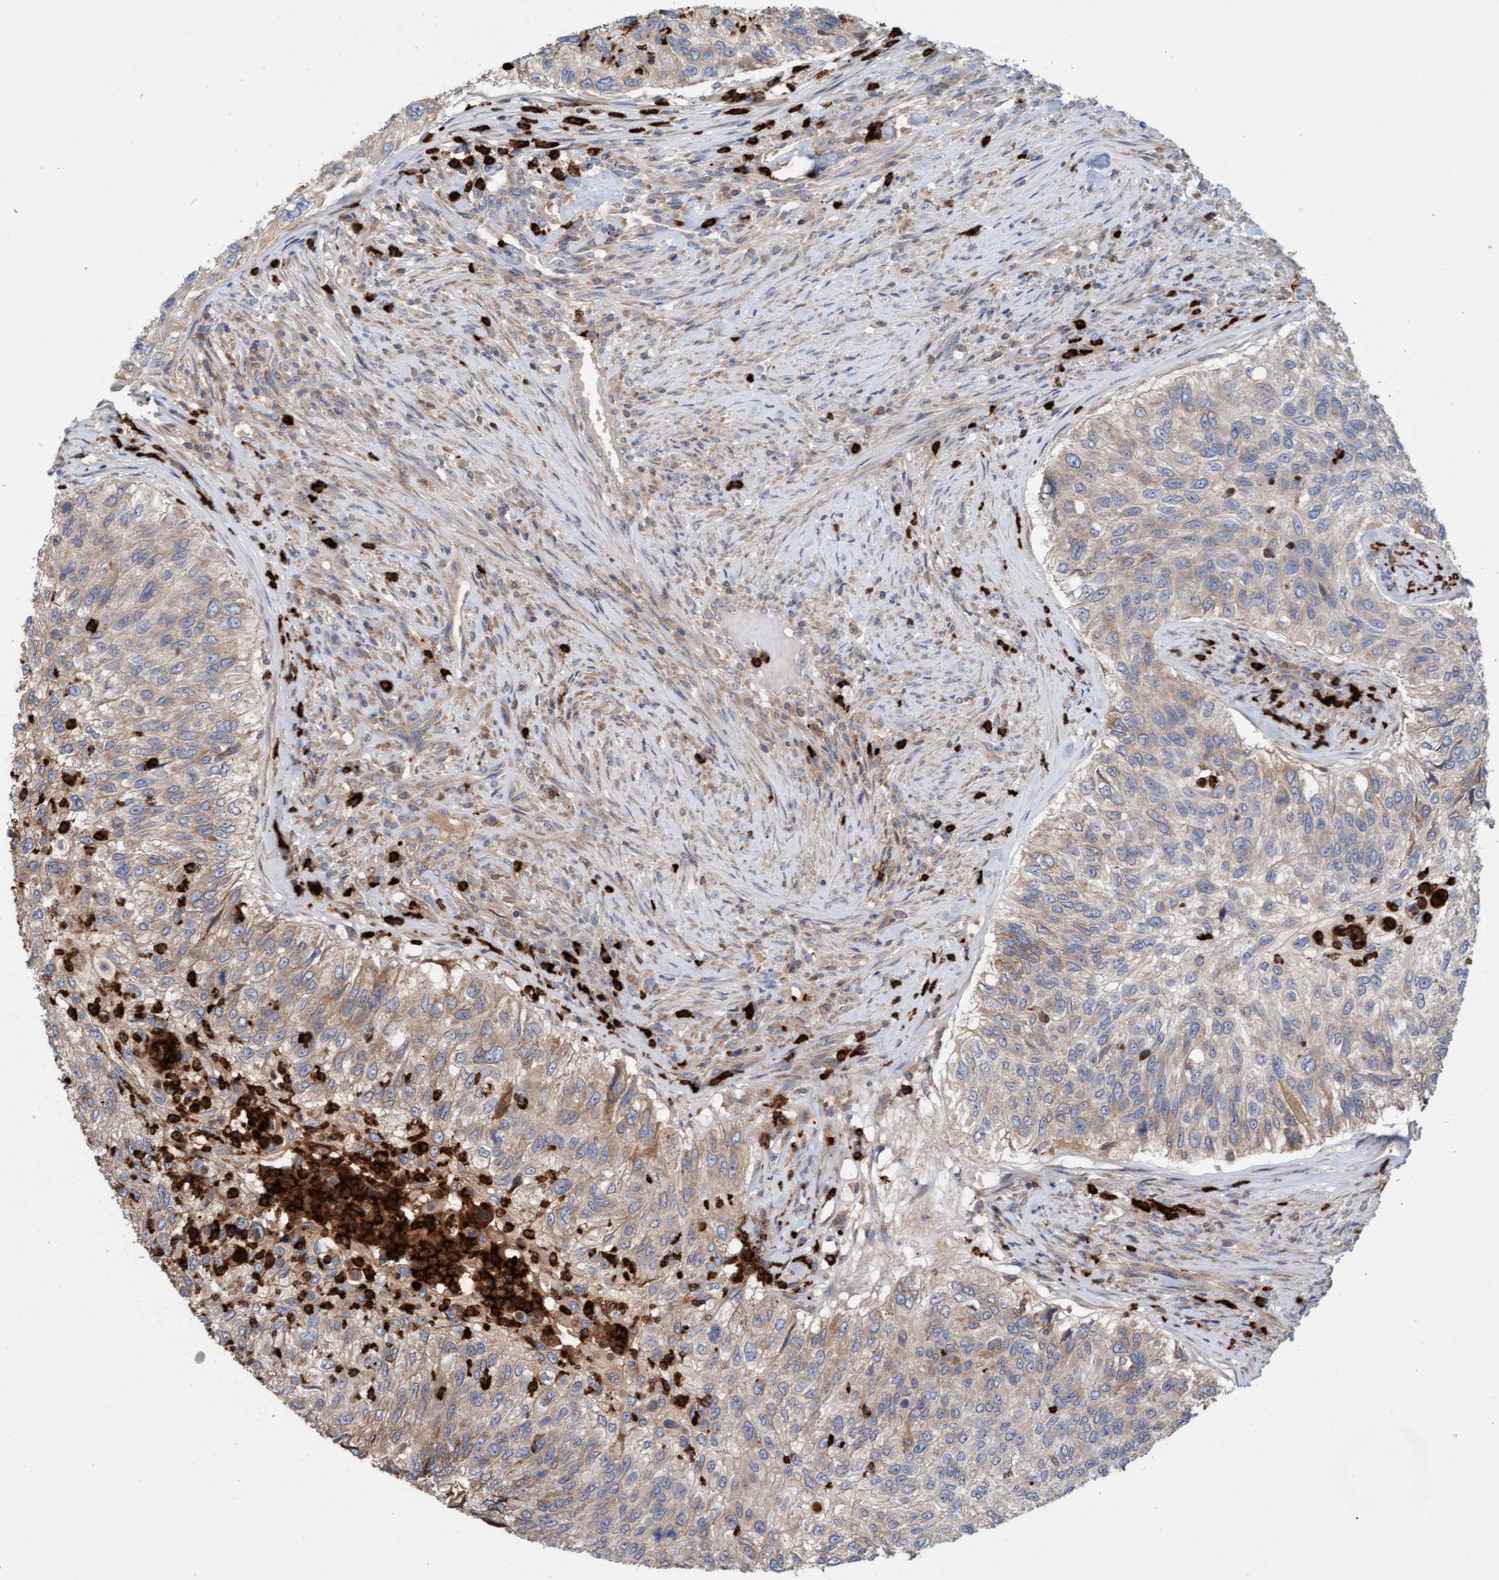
{"staining": {"intensity": "weak", "quantity": ">75%", "location": "cytoplasmic/membranous"}, "tissue": "urothelial cancer", "cell_type": "Tumor cells", "image_type": "cancer", "snomed": [{"axis": "morphology", "description": "Urothelial carcinoma, High grade"}, {"axis": "topography", "description": "Urinary bladder"}], "caption": "Weak cytoplasmic/membranous positivity is seen in about >75% of tumor cells in urothelial carcinoma (high-grade).", "gene": "MMP8", "patient": {"sex": "female", "age": 60}}